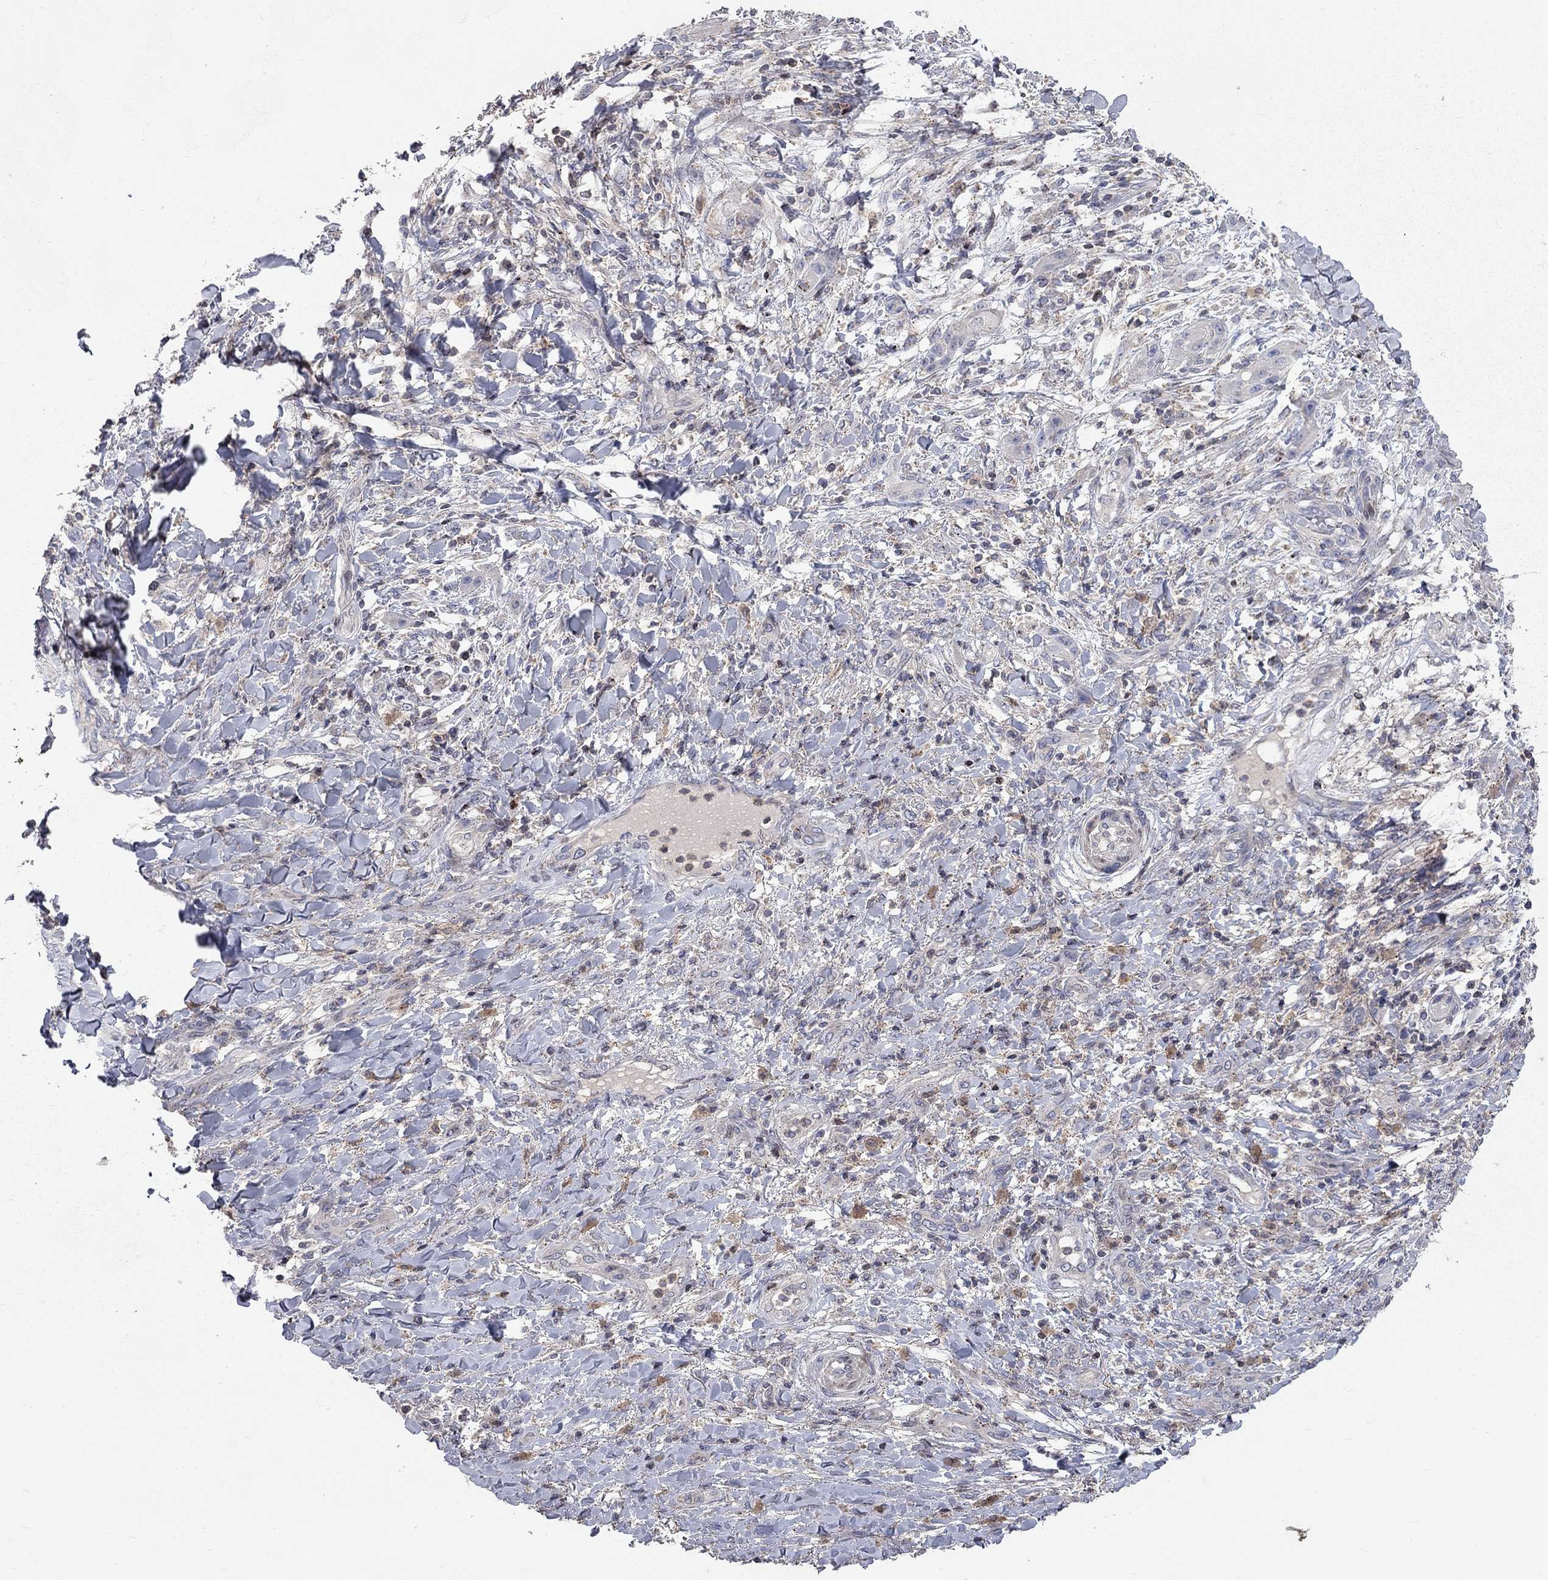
{"staining": {"intensity": "negative", "quantity": "none", "location": "none"}, "tissue": "skin cancer", "cell_type": "Tumor cells", "image_type": "cancer", "snomed": [{"axis": "morphology", "description": "Squamous cell carcinoma, NOS"}, {"axis": "topography", "description": "Skin"}], "caption": "A high-resolution micrograph shows immunohistochemistry (IHC) staining of squamous cell carcinoma (skin), which reveals no significant positivity in tumor cells. The staining is performed using DAB brown chromogen with nuclei counter-stained in using hematoxylin.", "gene": "ERN2", "patient": {"sex": "male", "age": 62}}